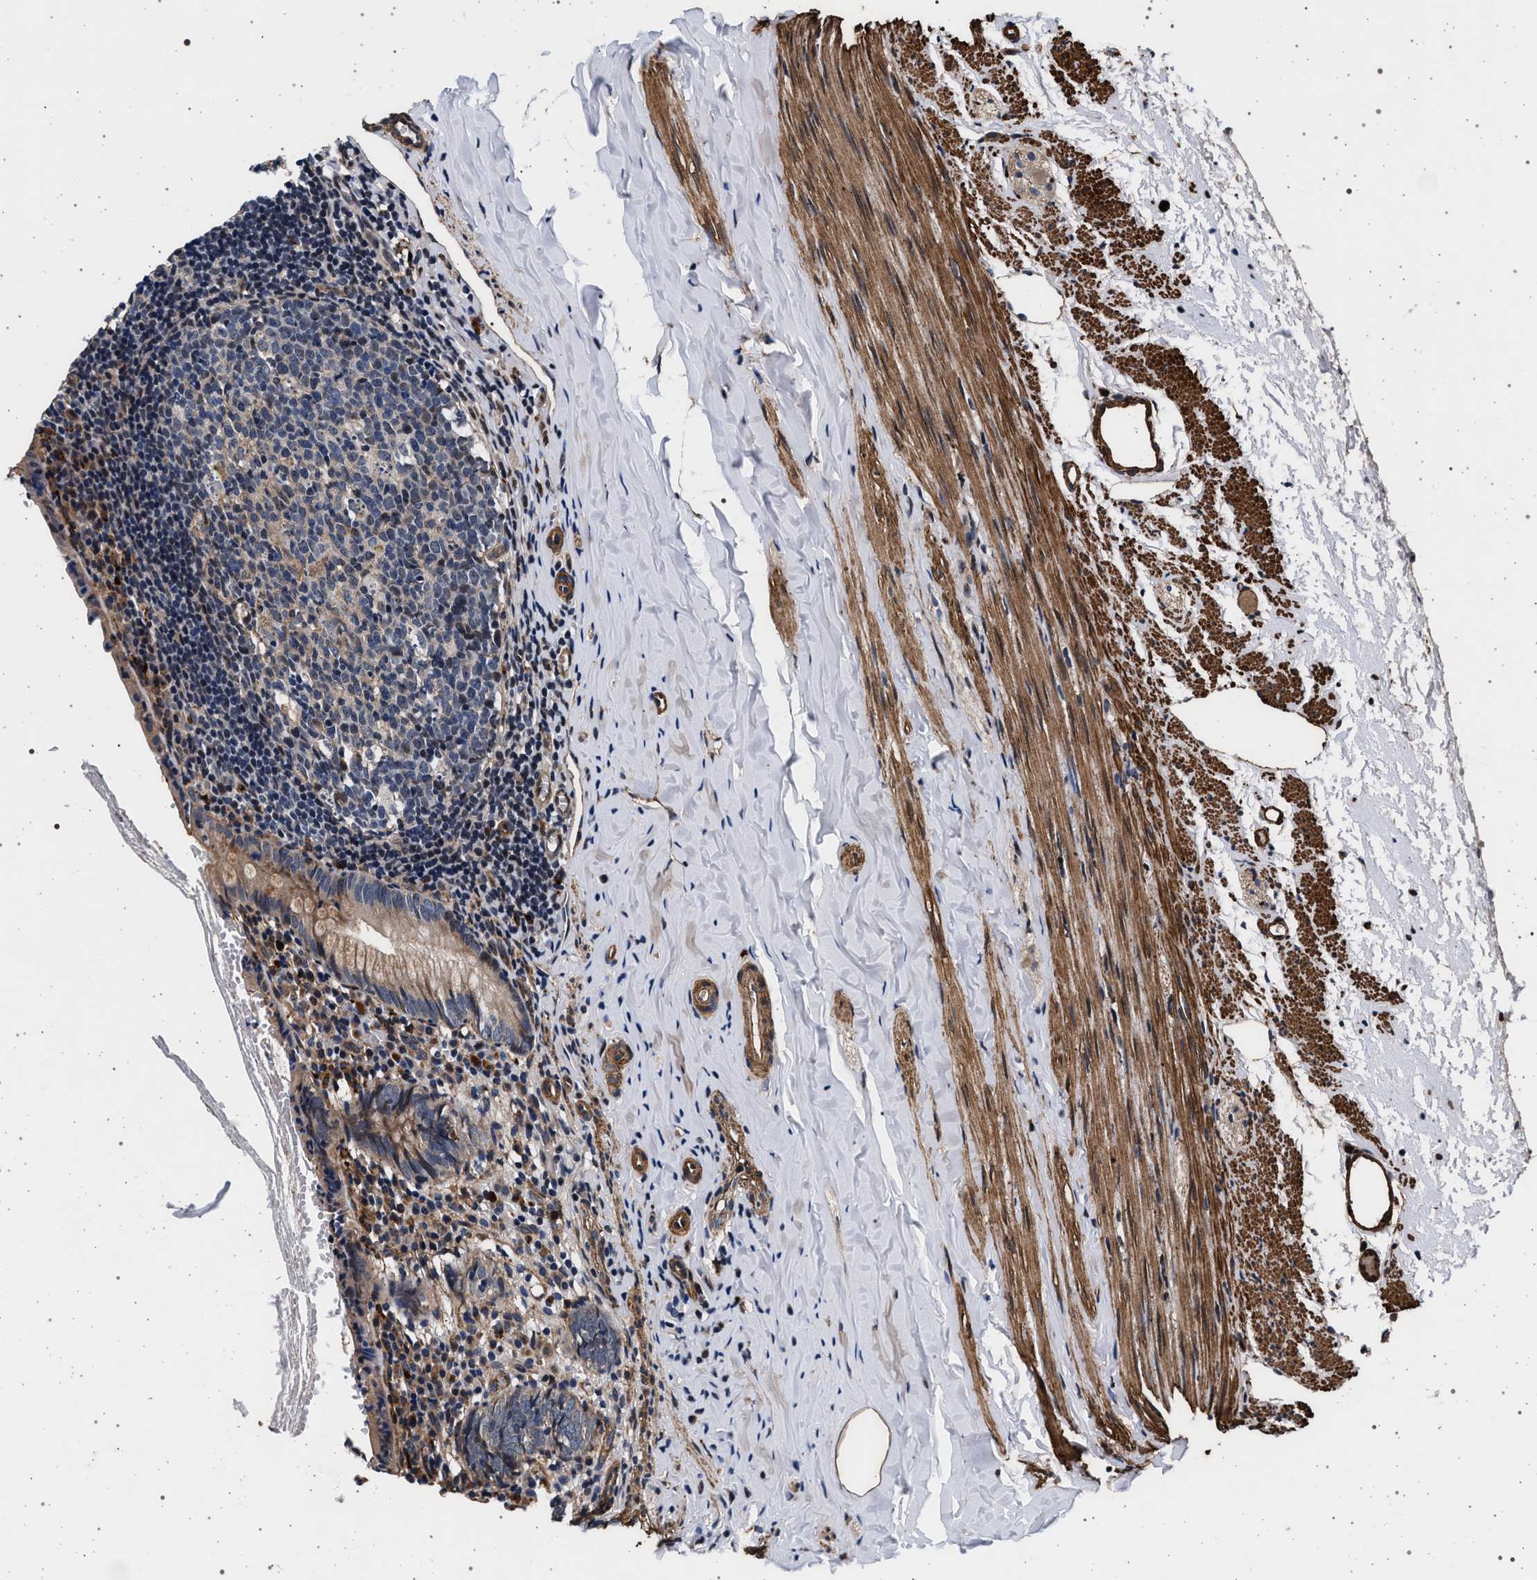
{"staining": {"intensity": "weak", "quantity": ">75%", "location": "cytoplasmic/membranous"}, "tissue": "appendix", "cell_type": "Glandular cells", "image_type": "normal", "snomed": [{"axis": "morphology", "description": "Normal tissue, NOS"}, {"axis": "topography", "description": "Appendix"}], "caption": "Weak cytoplasmic/membranous staining for a protein is seen in approximately >75% of glandular cells of benign appendix using immunohistochemistry.", "gene": "KCNK6", "patient": {"sex": "female", "age": 10}}